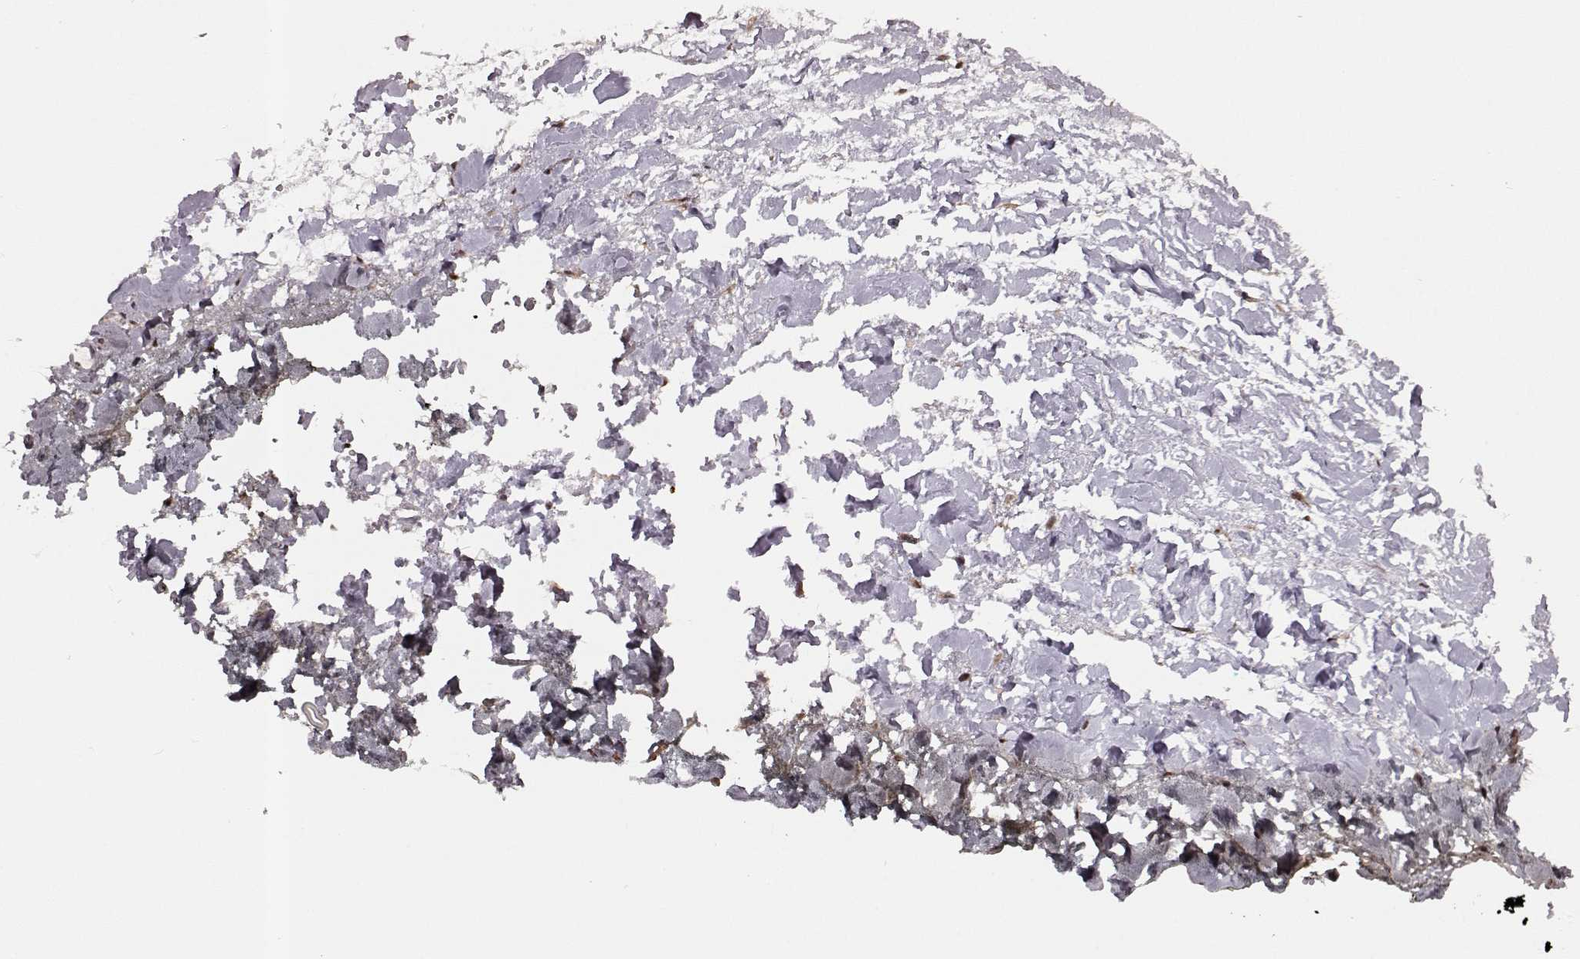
{"staining": {"intensity": "moderate", "quantity": ">75%", "location": "cytoplasmic/membranous"}, "tissue": "skin", "cell_type": "Fibroblasts", "image_type": "normal", "snomed": [{"axis": "morphology", "description": "Normal tissue, NOS"}, {"axis": "topography", "description": "Skin"}], "caption": "A medium amount of moderate cytoplasmic/membranous expression is present in approximately >75% of fibroblasts in unremarkable skin. (Stains: DAB in brown, nuclei in blue, Microscopy: brightfield microscopy at high magnification).", "gene": "KLF6", "patient": {"sex": "female", "age": 34}}